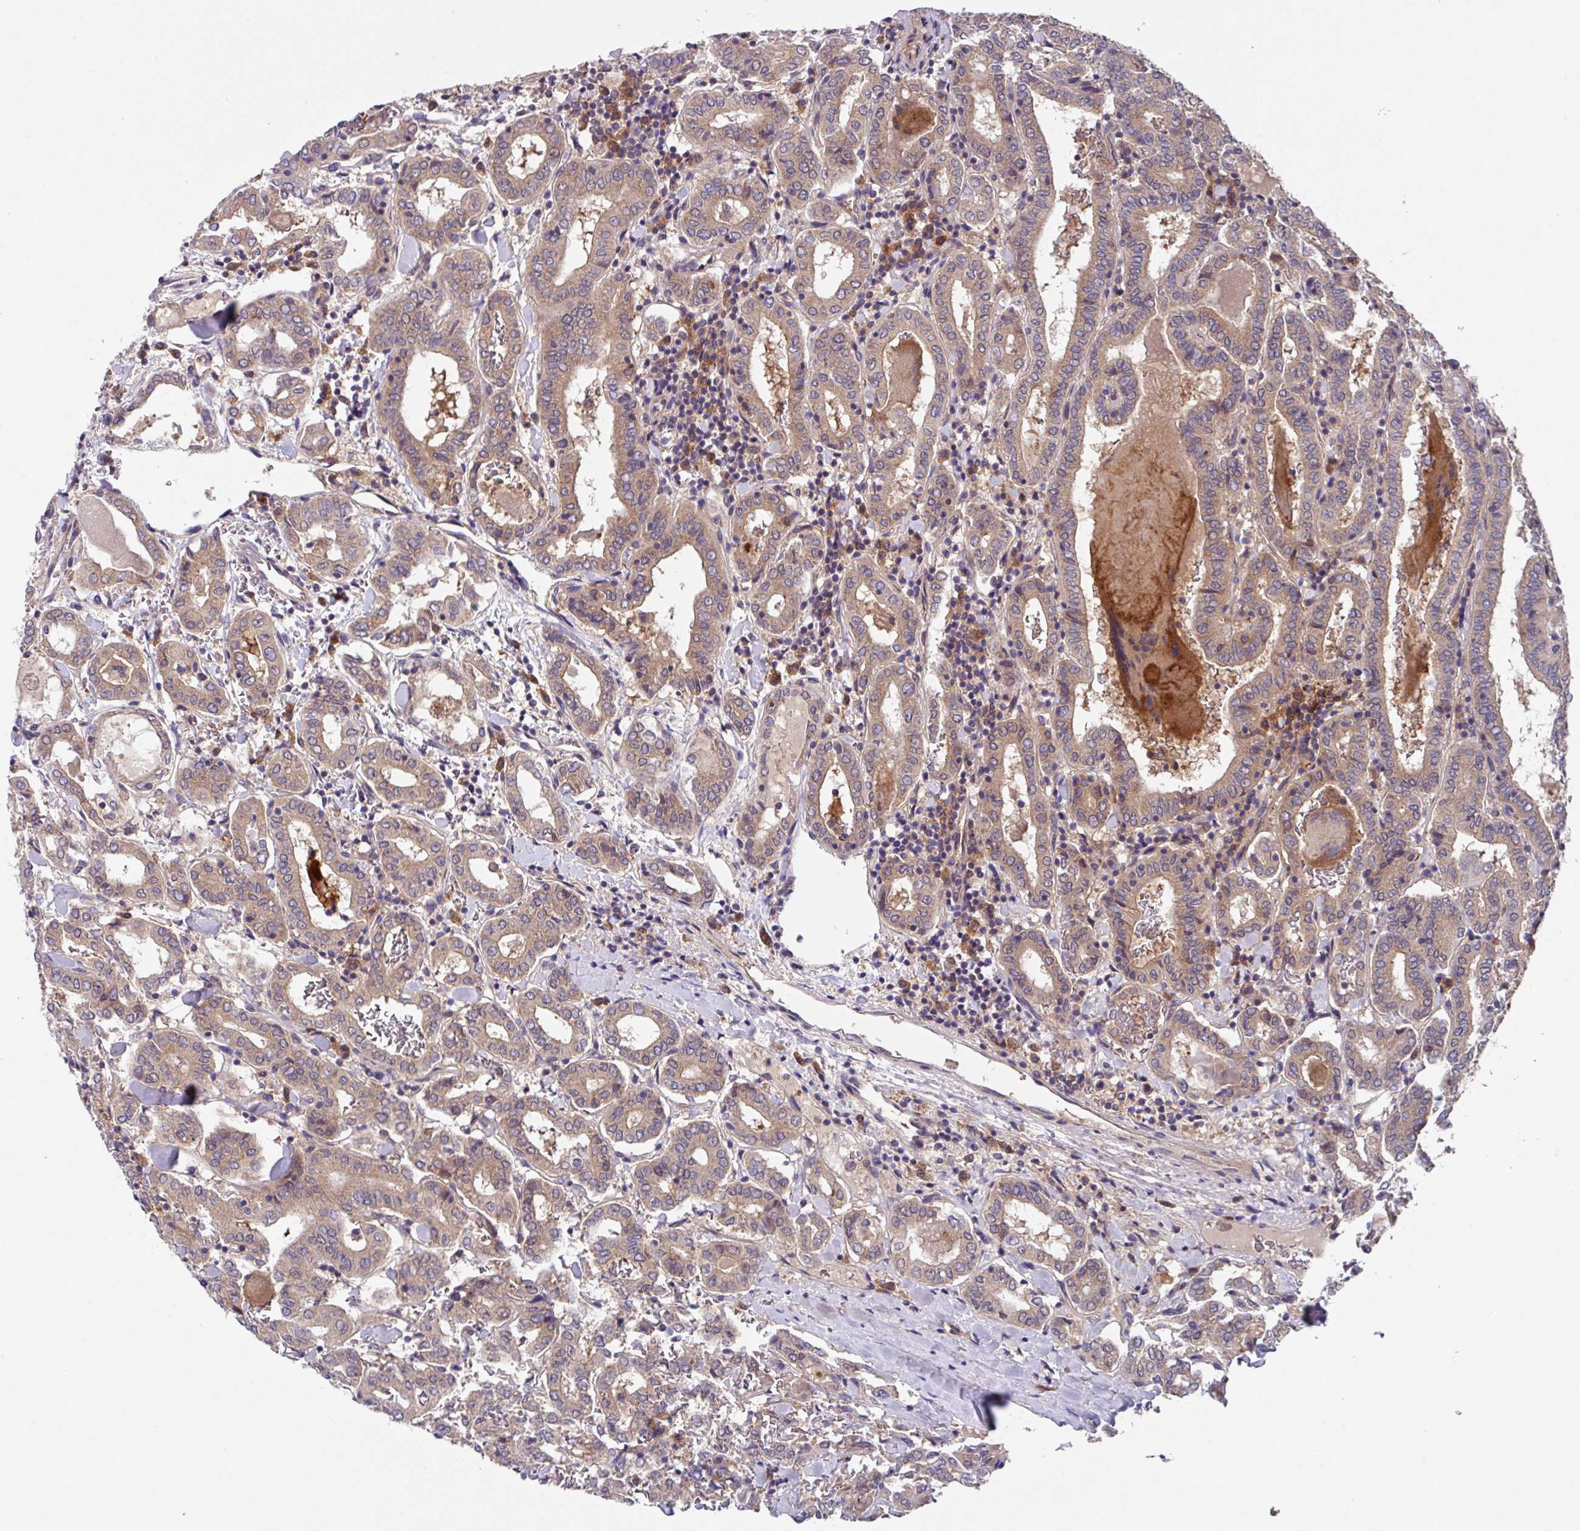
{"staining": {"intensity": "weak", "quantity": ">75%", "location": "cytoplasmic/membranous"}, "tissue": "thyroid cancer", "cell_type": "Tumor cells", "image_type": "cancer", "snomed": [{"axis": "morphology", "description": "Papillary adenocarcinoma, NOS"}, {"axis": "topography", "description": "Thyroid gland"}], "caption": "Thyroid cancer (papillary adenocarcinoma) stained with immunohistochemistry displays weak cytoplasmic/membranous positivity in approximately >75% of tumor cells.", "gene": "EIF4B", "patient": {"sex": "female", "age": 72}}